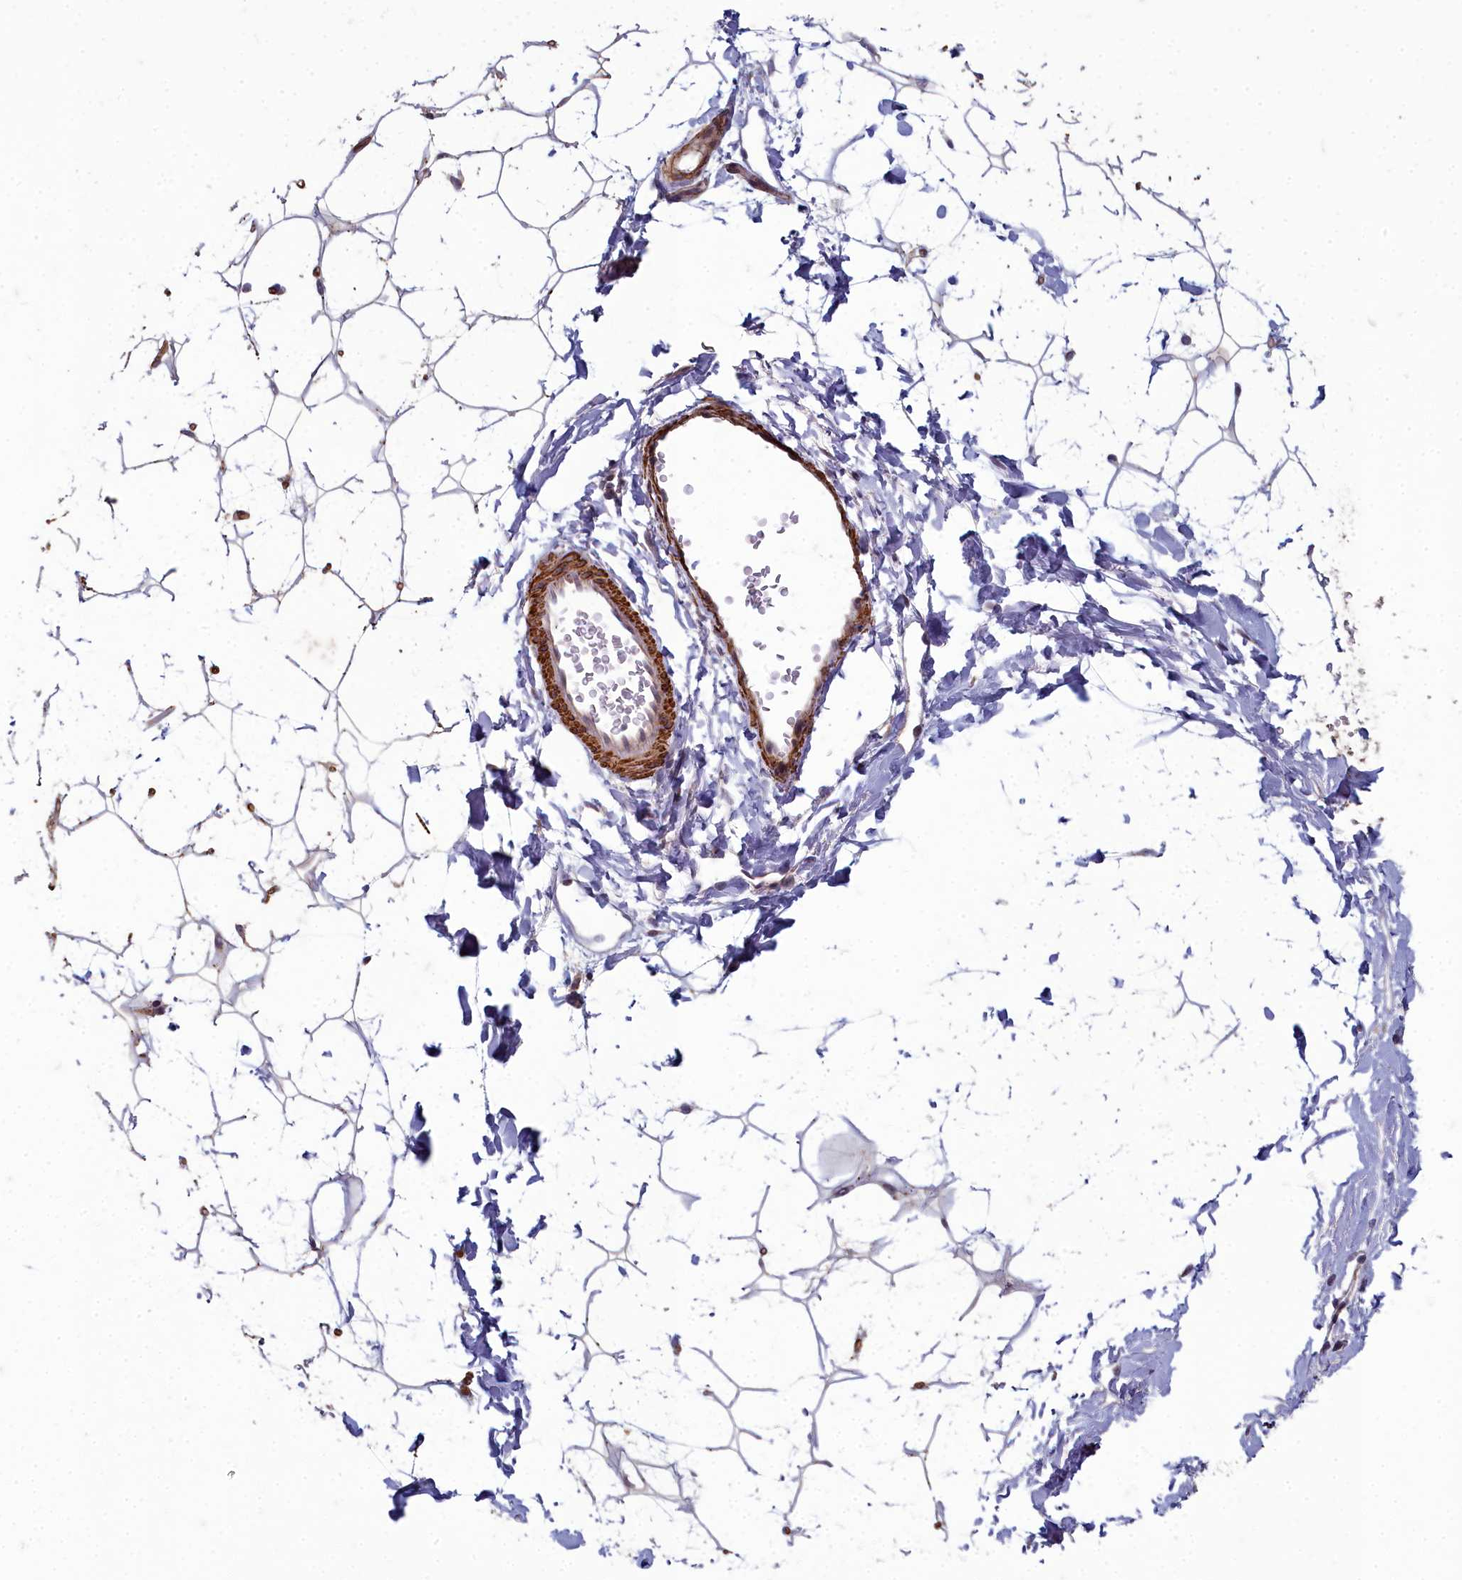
{"staining": {"intensity": "negative", "quantity": "none", "location": "none"}, "tissue": "adipose tissue", "cell_type": "Adipocytes", "image_type": "normal", "snomed": [{"axis": "morphology", "description": "Normal tissue, NOS"}, {"axis": "topography", "description": "Breast"}], "caption": "Immunohistochemistry of normal adipose tissue demonstrates no expression in adipocytes. The staining is performed using DAB (3,3'-diaminobenzidine) brown chromogen with nuclei counter-stained in using hematoxylin.", "gene": "ZNF626", "patient": {"sex": "female", "age": 26}}